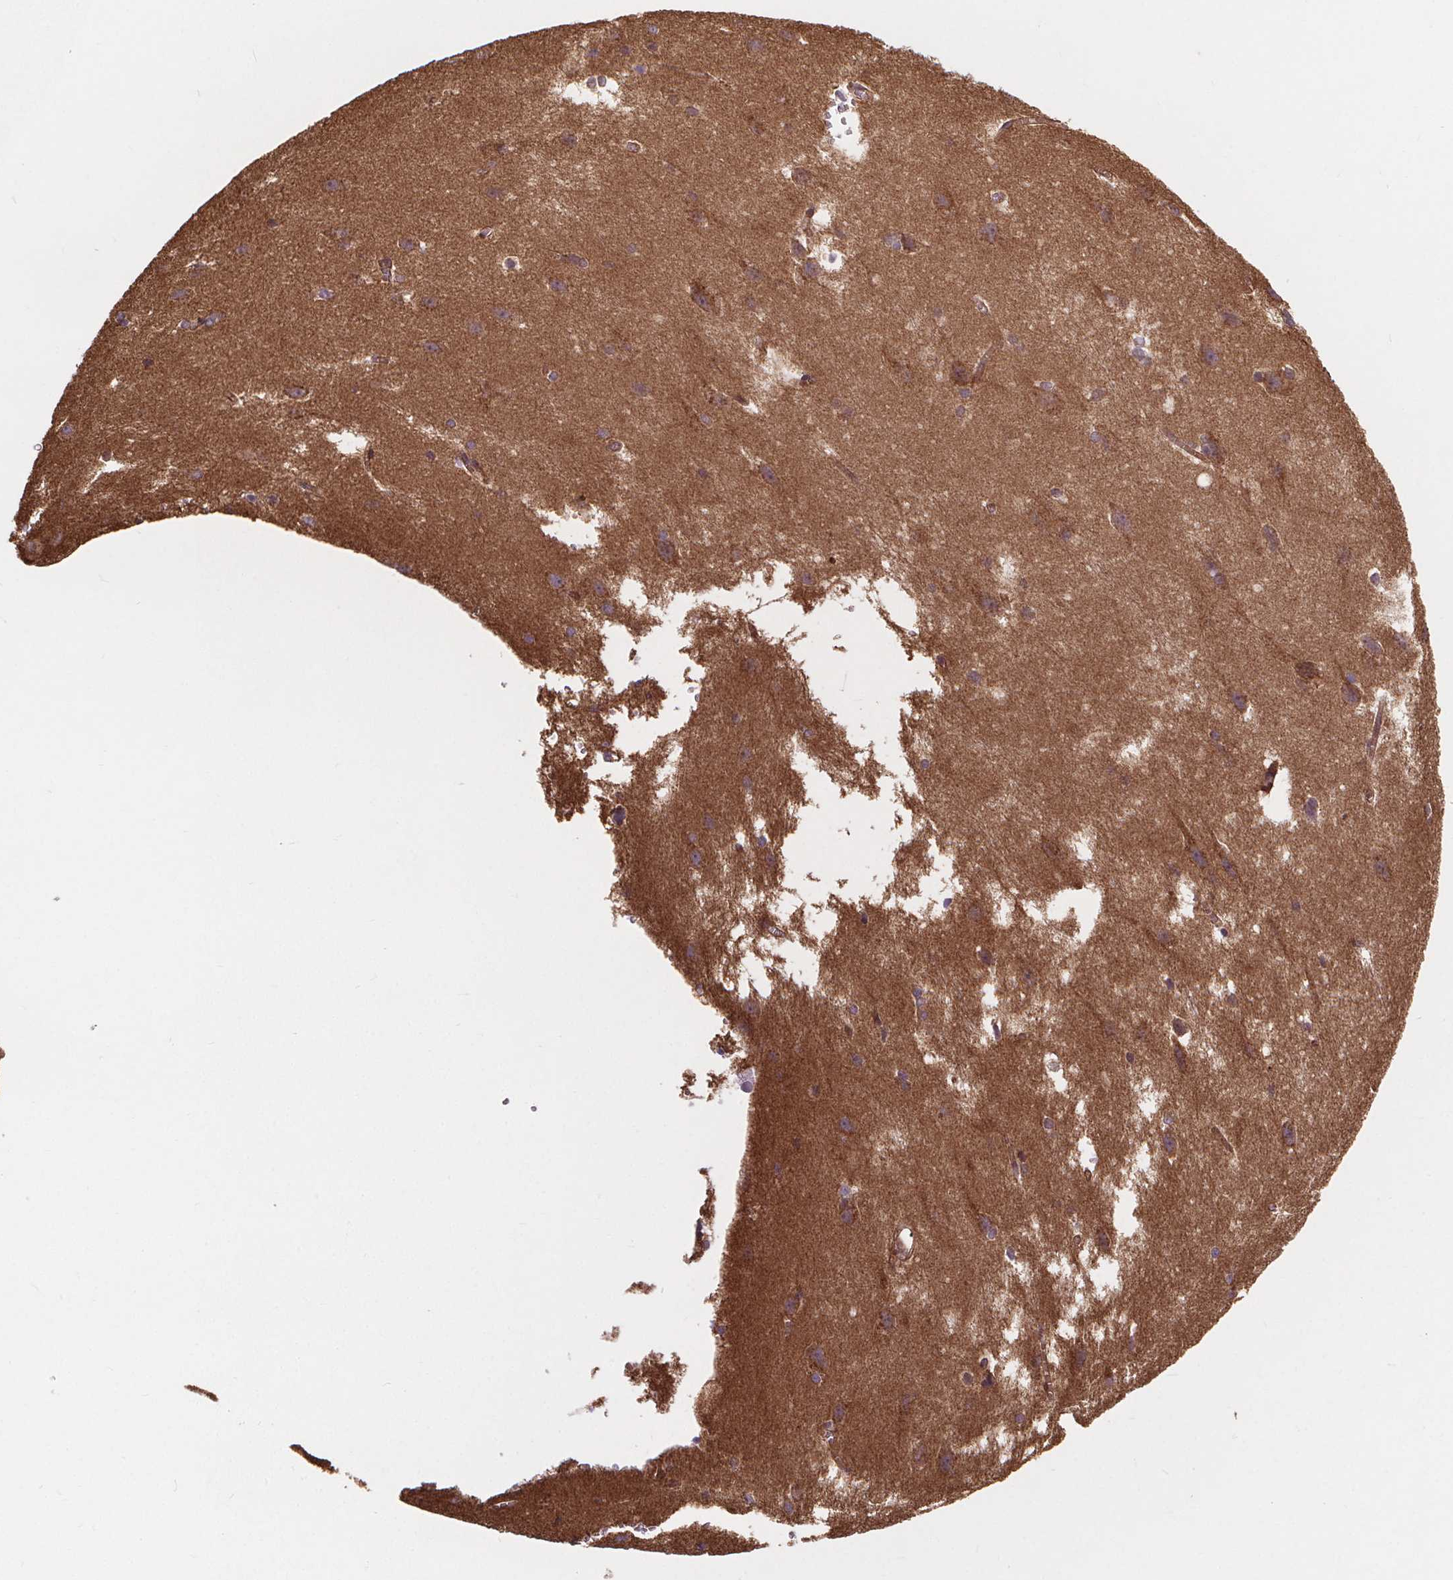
{"staining": {"intensity": "moderate", "quantity": ">75%", "location": "cytoplasmic/membranous"}, "tissue": "cerebral cortex", "cell_type": "Endothelial cells", "image_type": "normal", "snomed": [{"axis": "morphology", "description": "Normal tissue, NOS"}, {"axis": "topography", "description": "Cerebral cortex"}], "caption": "Endothelial cells exhibit medium levels of moderate cytoplasmic/membranous positivity in about >75% of cells in unremarkable cerebral cortex. Nuclei are stained in blue.", "gene": "CLINT1", "patient": {"sex": "male", "age": 37}}